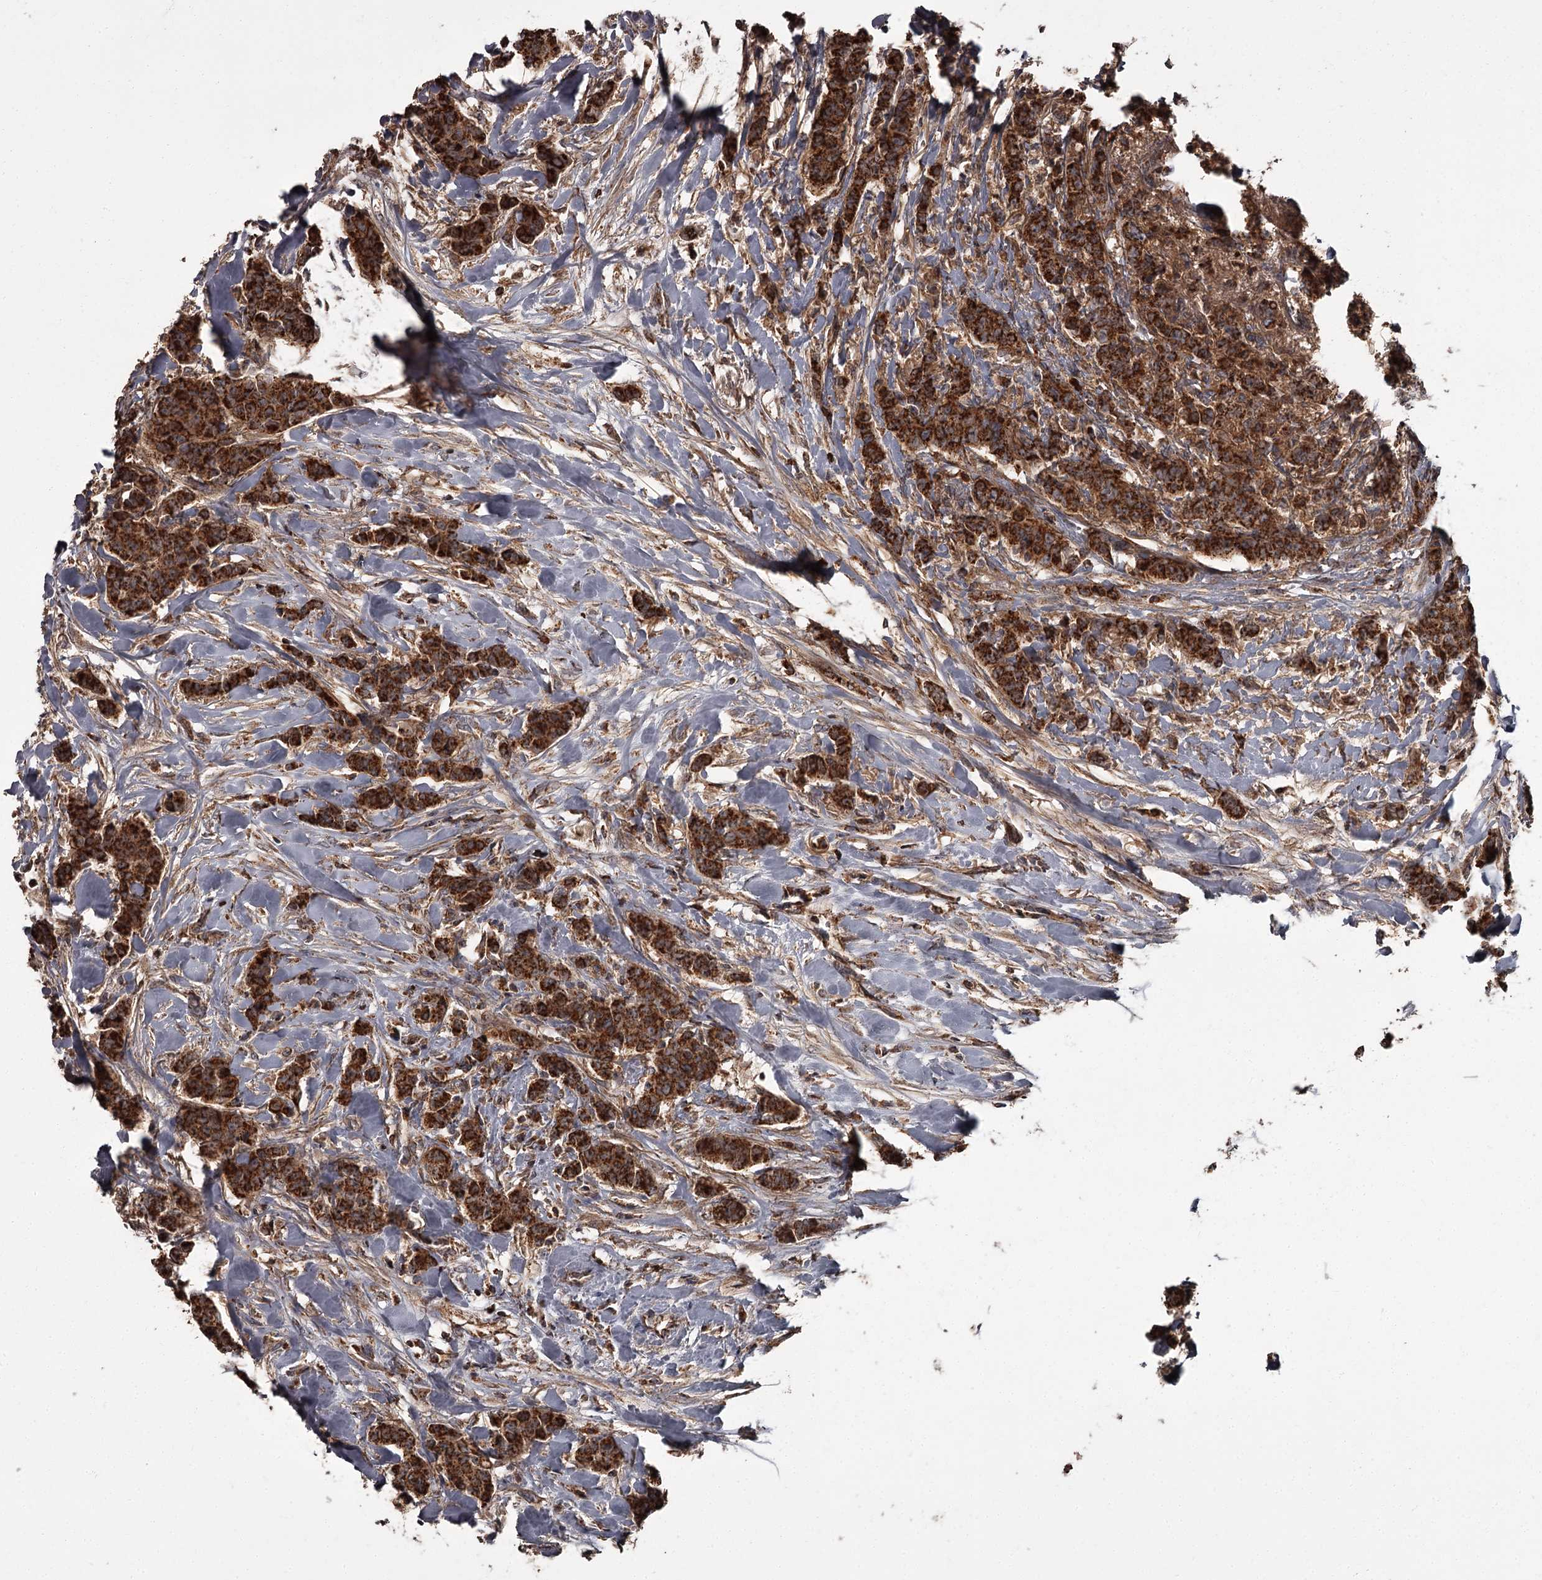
{"staining": {"intensity": "strong", "quantity": ">75%", "location": "cytoplasmic/membranous"}, "tissue": "breast cancer", "cell_type": "Tumor cells", "image_type": "cancer", "snomed": [{"axis": "morphology", "description": "Duct carcinoma"}, {"axis": "topography", "description": "Breast"}], "caption": "Protein expression analysis of human breast infiltrating ductal carcinoma reveals strong cytoplasmic/membranous staining in about >75% of tumor cells. The protein of interest is stained brown, and the nuclei are stained in blue (DAB IHC with brightfield microscopy, high magnification).", "gene": "THAP9", "patient": {"sex": "female", "age": 40}}